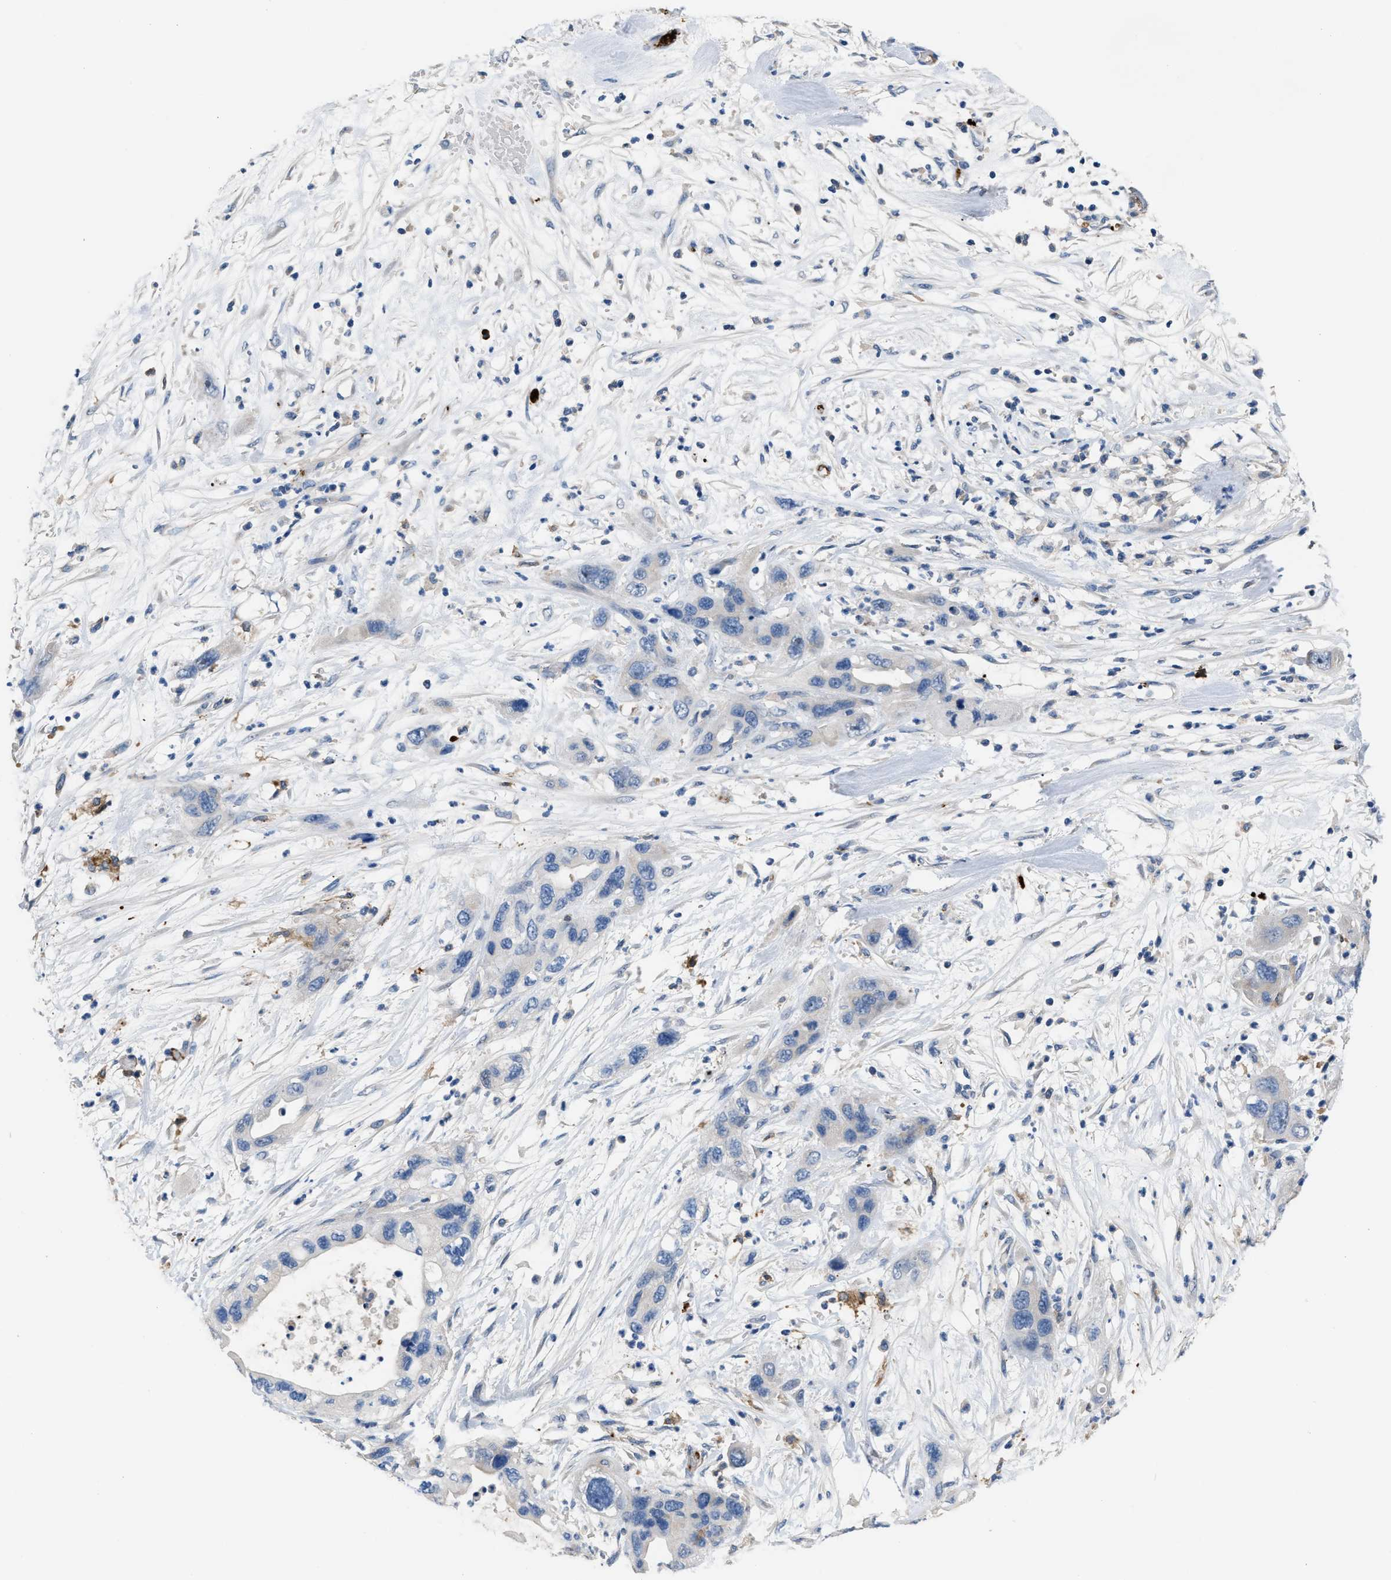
{"staining": {"intensity": "negative", "quantity": "none", "location": "none"}, "tissue": "pancreatic cancer", "cell_type": "Tumor cells", "image_type": "cancer", "snomed": [{"axis": "morphology", "description": "Adenocarcinoma, NOS"}, {"axis": "topography", "description": "Pancreas"}], "caption": "Adenocarcinoma (pancreatic) stained for a protein using immunohistochemistry (IHC) displays no expression tumor cells.", "gene": "FGF18", "patient": {"sex": "female", "age": 71}}